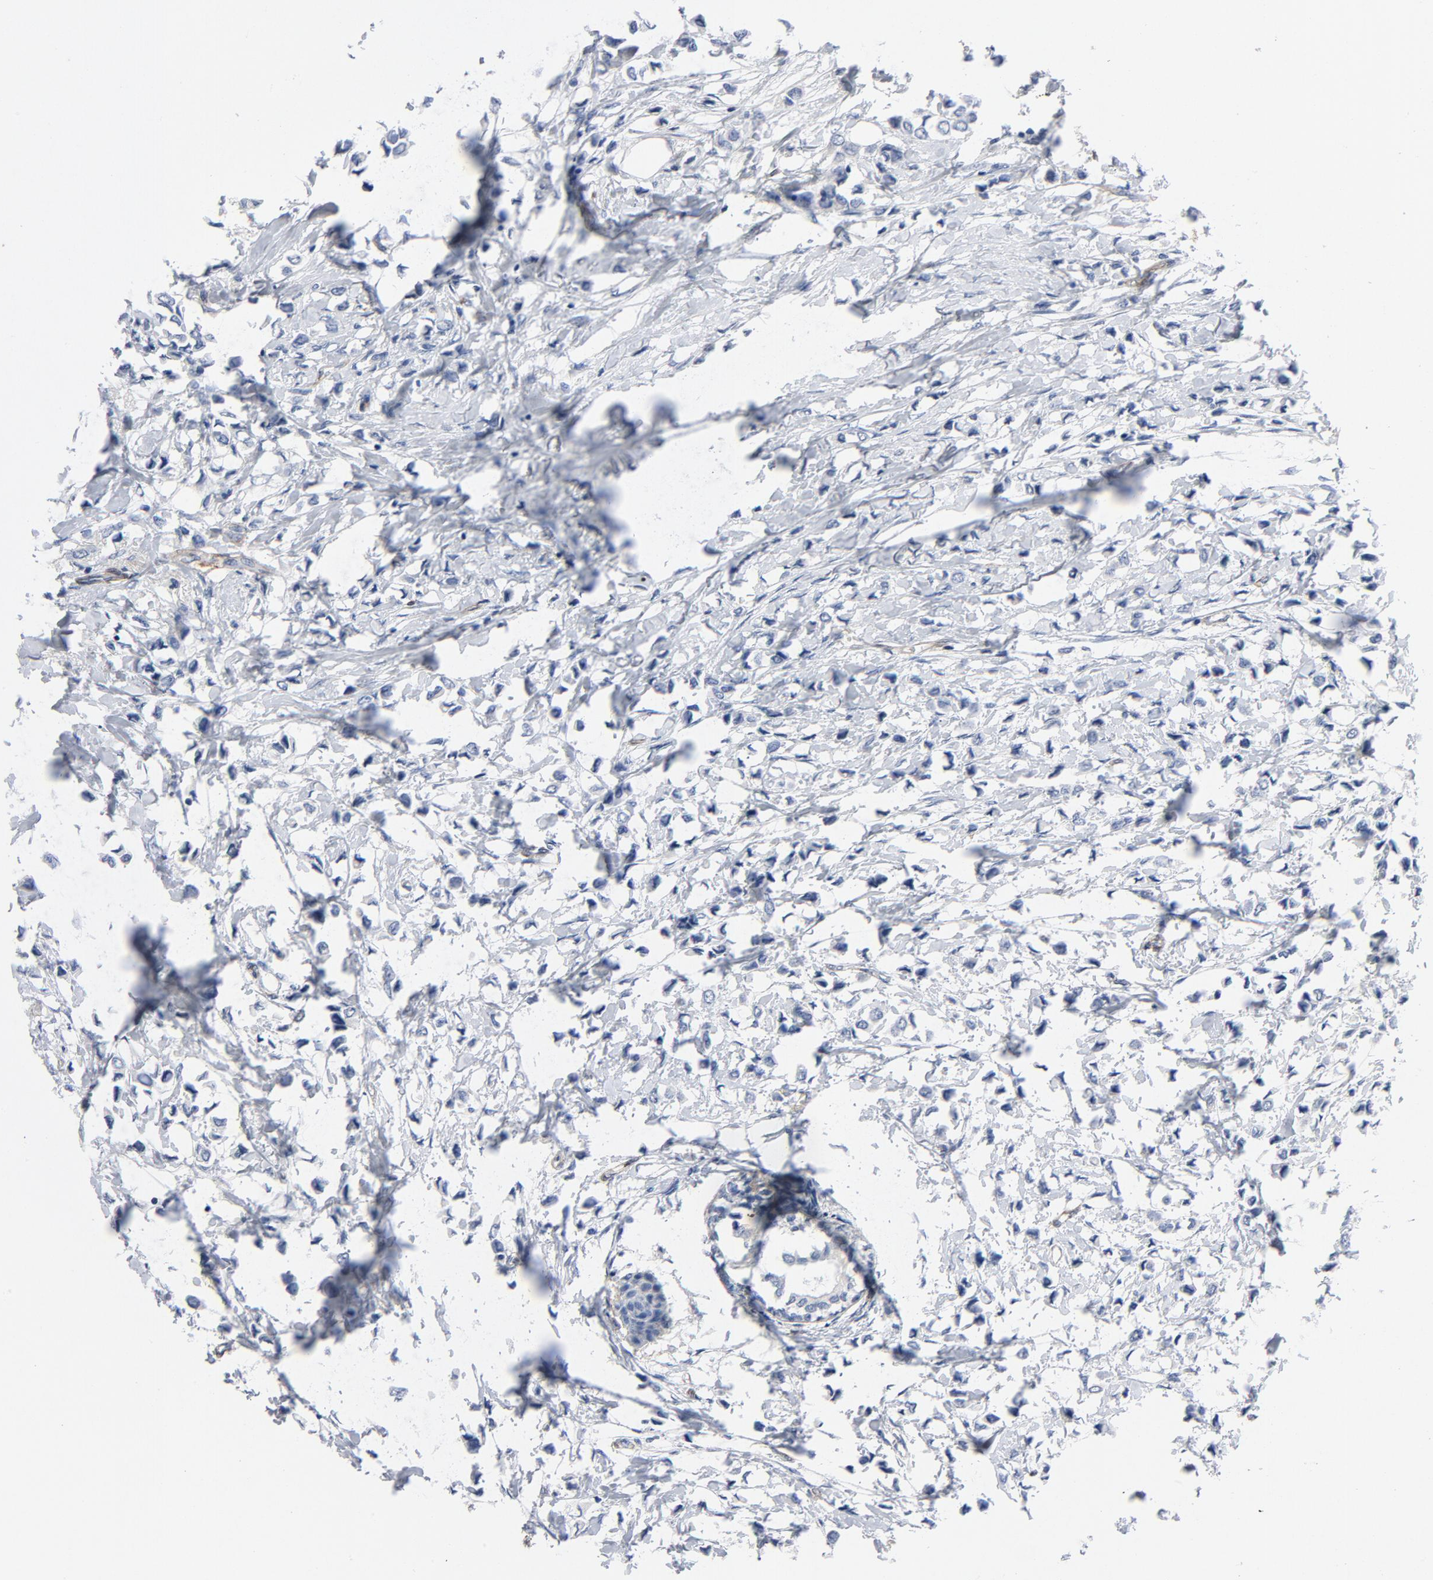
{"staining": {"intensity": "negative", "quantity": "none", "location": "none"}, "tissue": "breast cancer", "cell_type": "Tumor cells", "image_type": "cancer", "snomed": [{"axis": "morphology", "description": "Lobular carcinoma"}, {"axis": "topography", "description": "Breast"}], "caption": "A high-resolution histopathology image shows immunohistochemistry staining of breast cancer (lobular carcinoma), which shows no significant positivity in tumor cells. (Stains: DAB IHC with hematoxylin counter stain, Microscopy: brightfield microscopy at high magnification).", "gene": "LAMC1", "patient": {"sex": "female", "age": 51}}